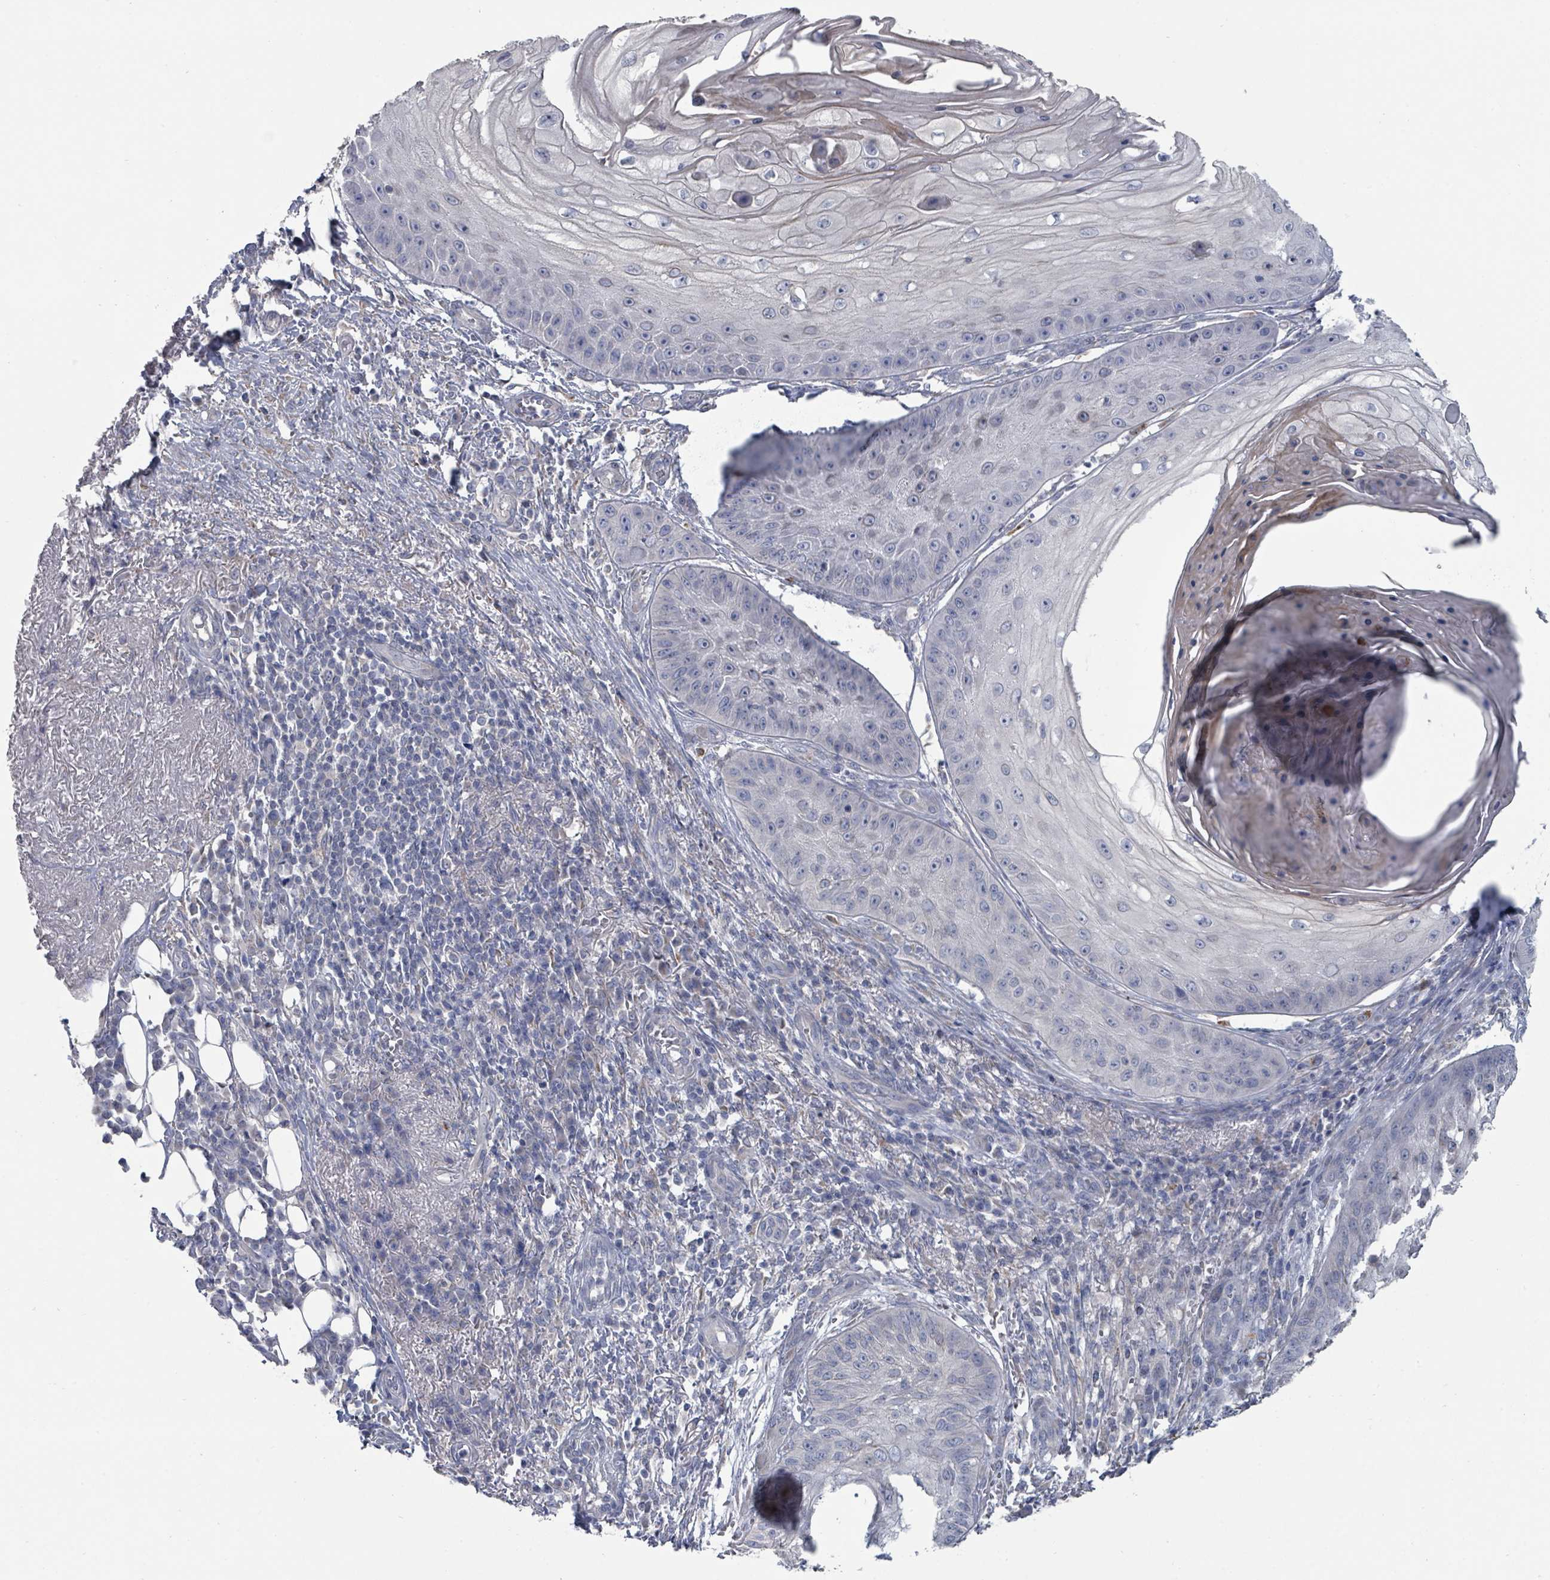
{"staining": {"intensity": "negative", "quantity": "none", "location": "none"}, "tissue": "skin cancer", "cell_type": "Tumor cells", "image_type": "cancer", "snomed": [{"axis": "morphology", "description": "Squamous cell carcinoma, NOS"}, {"axis": "topography", "description": "Skin"}], "caption": "An immunohistochemistry micrograph of skin squamous cell carcinoma is shown. There is no staining in tumor cells of skin squamous cell carcinoma.", "gene": "SLC9A7", "patient": {"sex": "male", "age": 70}}